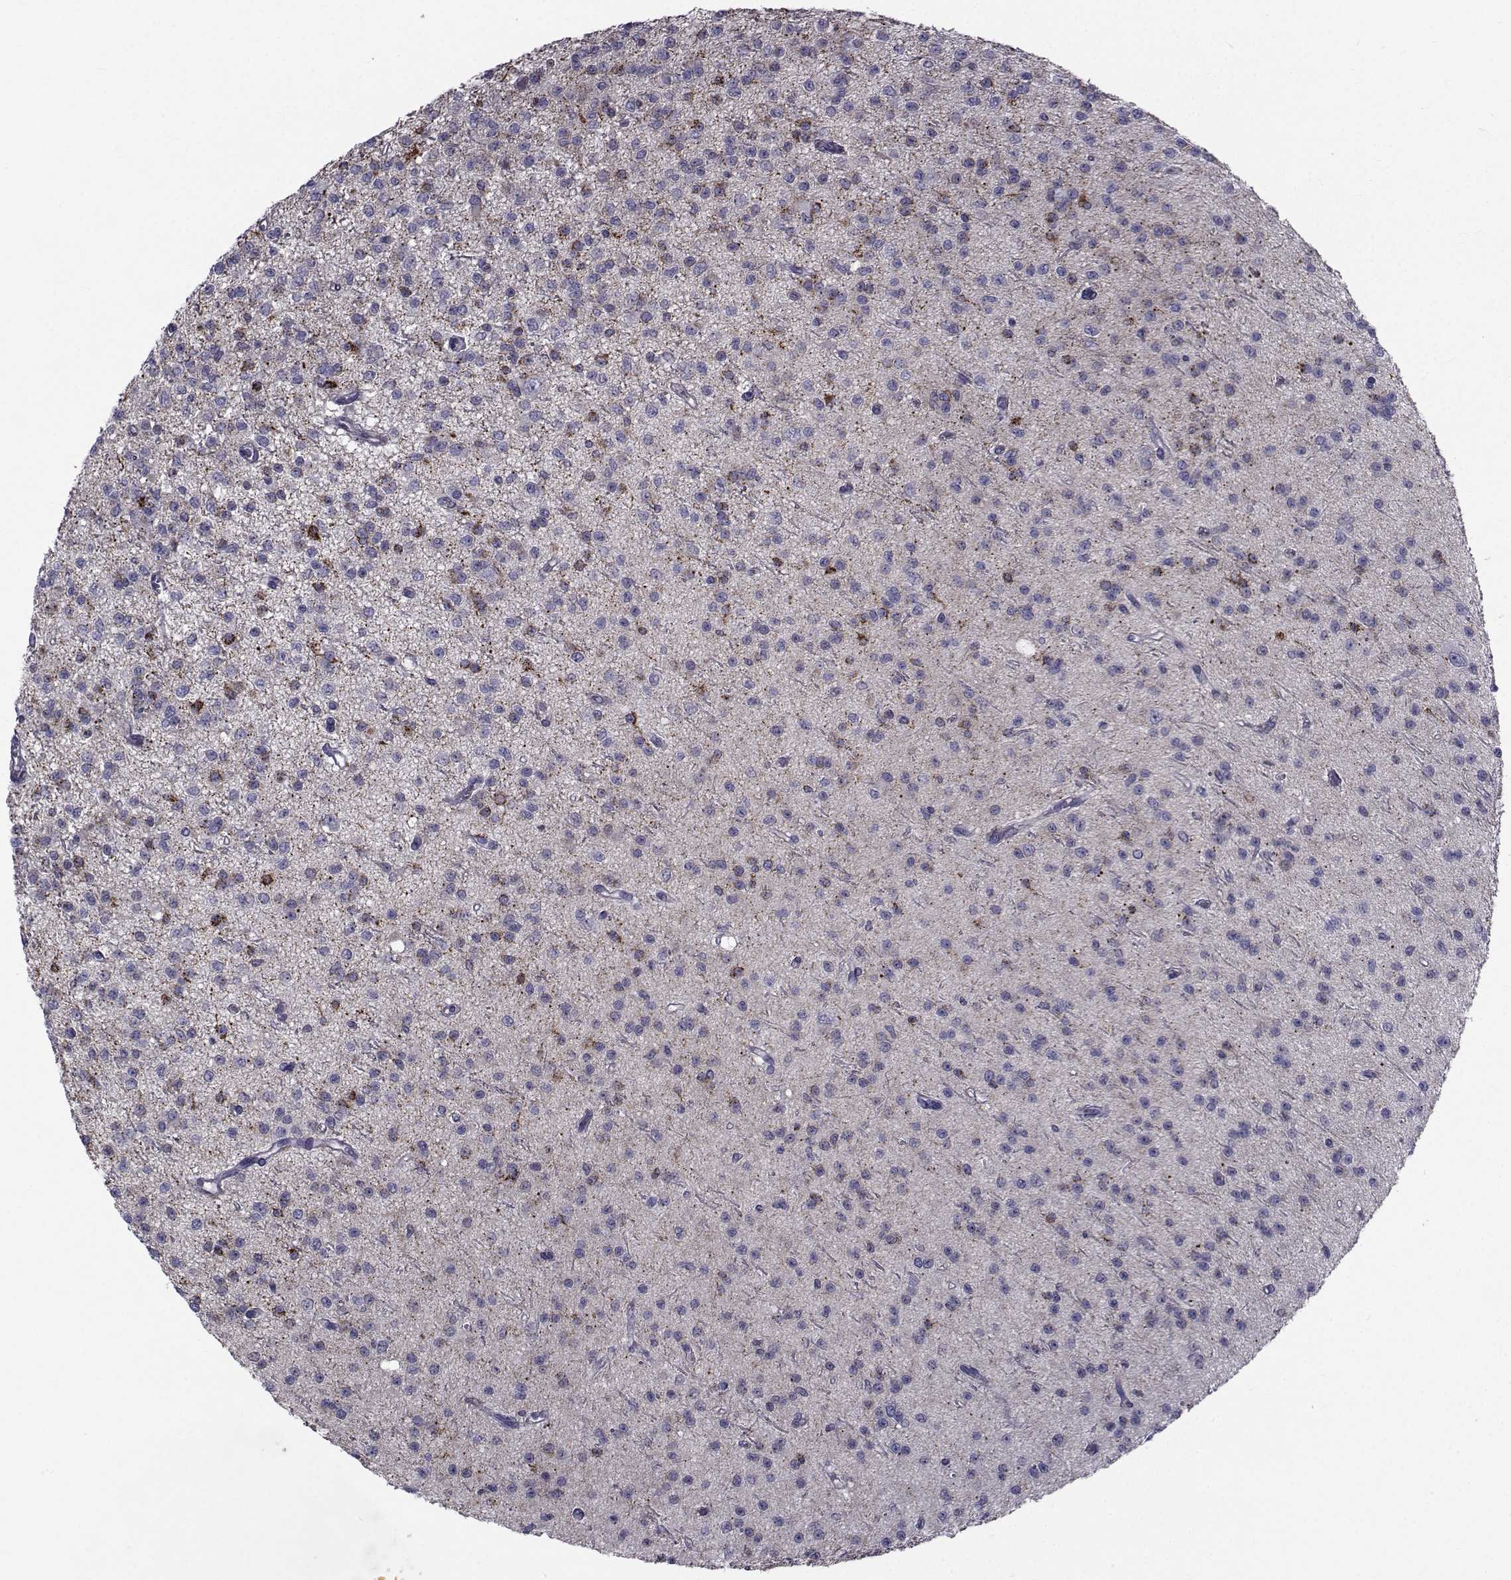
{"staining": {"intensity": "negative", "quantity": "none", "location": "none"}, "tissue": "glioma", "cell_type": "Tumor cells", "image_type": "cancer", "snomed": [{"axis": "morphology", "description": "Glioma, malignant, Low grade"}, {"axis": "topography", "description": "Brain"}], "caption": "Tumor cells are negative for protein expression in human malignant low-grade glioma.", "gene": "FDXR", "patient": {"sex": "male", "age": 27}}